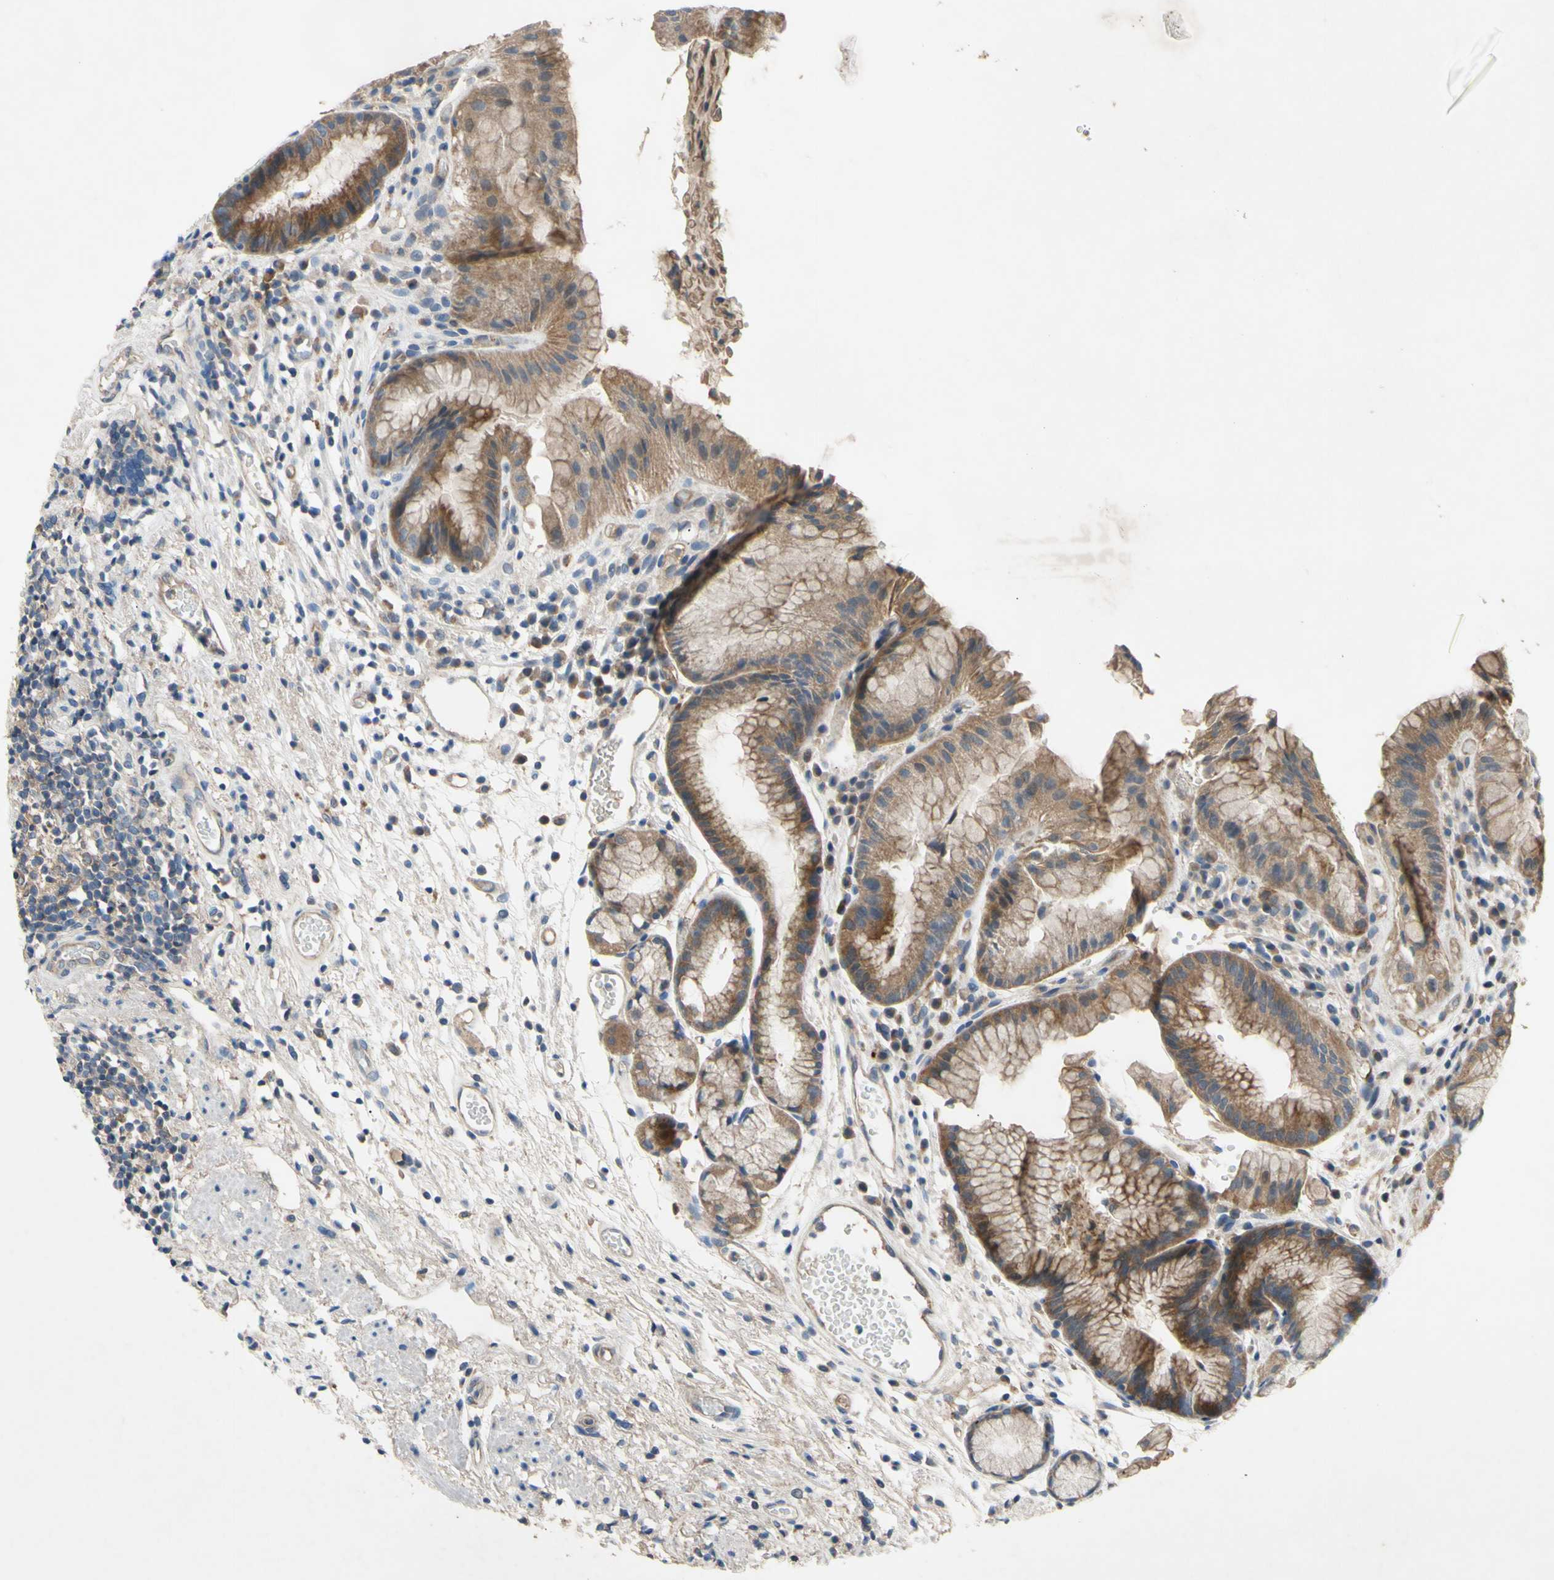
{"staining": {"intensity": "moderate", "quantity": ">75%", "location": "cytoplasmic/membranous"}, "tissue": "stomach", "cell_type": "Glandular cells", "image_type": "normal", "snomed": [{"axis": "morphology", "description": "Normal tissue, NOS"}, {"axis": "topography", "description": "Stomach, upper"}], "caption": "Immunohistochemistry (IHC) (DAB) staining of benign stomach exhibits moderate cytoplasmic/membranous protein expression in approximately >75% of glandular cells. Using DAB (3,3'-diaminobenzidine) (brown) and hematoxylin (blue) stains, captured at high magnification using brightfield microscopy.", "gene": "HILPDA", "patient": {"sex": "male", "age": 72}}